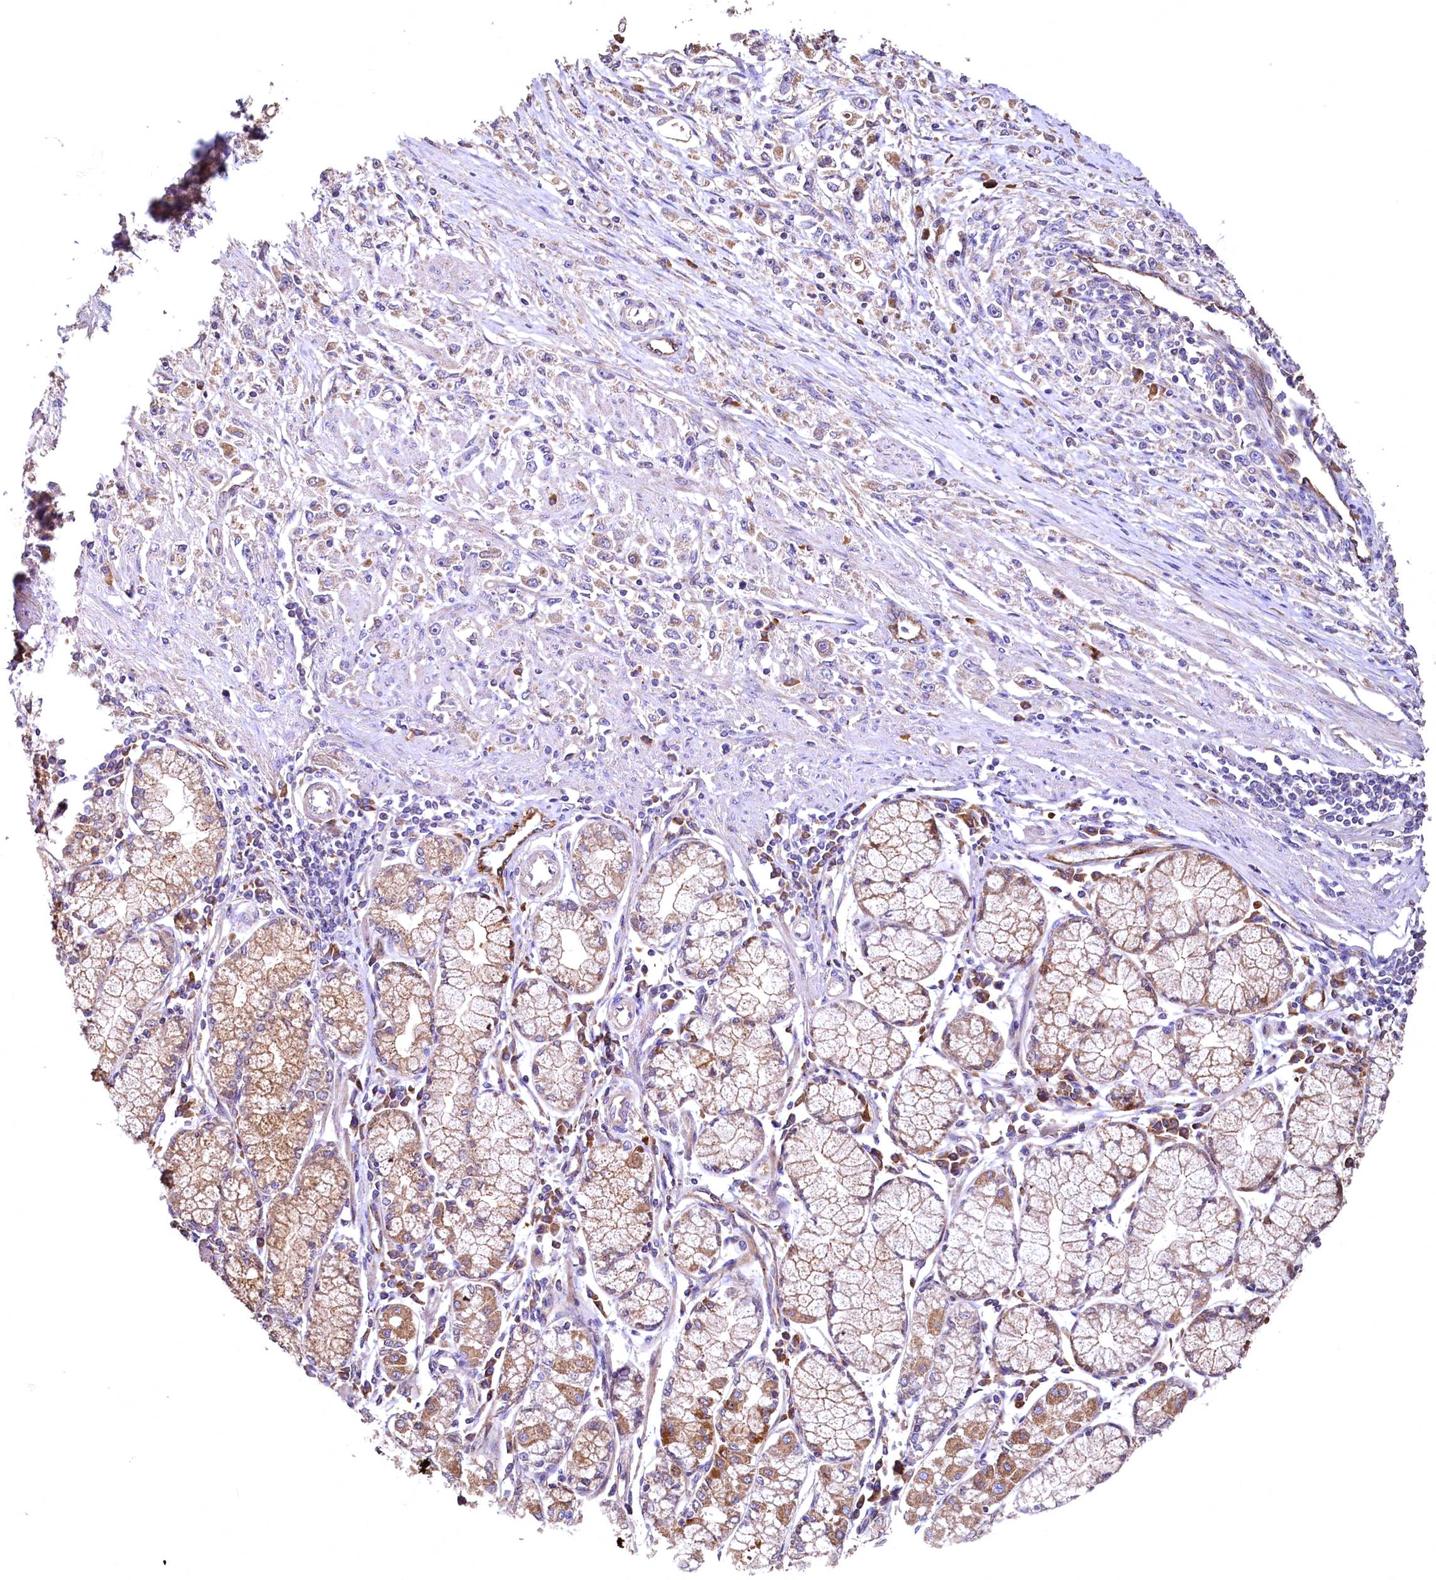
{"staining": {"intensity": "weak", "quantity": ">75%", "location": "cytoplasmic/membranous"}, "tissue": "stomach cancer", "cell_type": "Tumor cells", "image_type": "cancer", "snomed": [{"axis": "morphology", "description": "Adenocarcinoma, NOS"}, {"axis": "topography", "description": "Stomach"}], "caption": "Stomach adenocarcinoma stained for a protein (brown) reveals weak cytoplasmic/membranous positive expression in approximately >75% of tumor cells.", "gene": "RASSF1", "patient": {"sex": "female", "age": 59}}